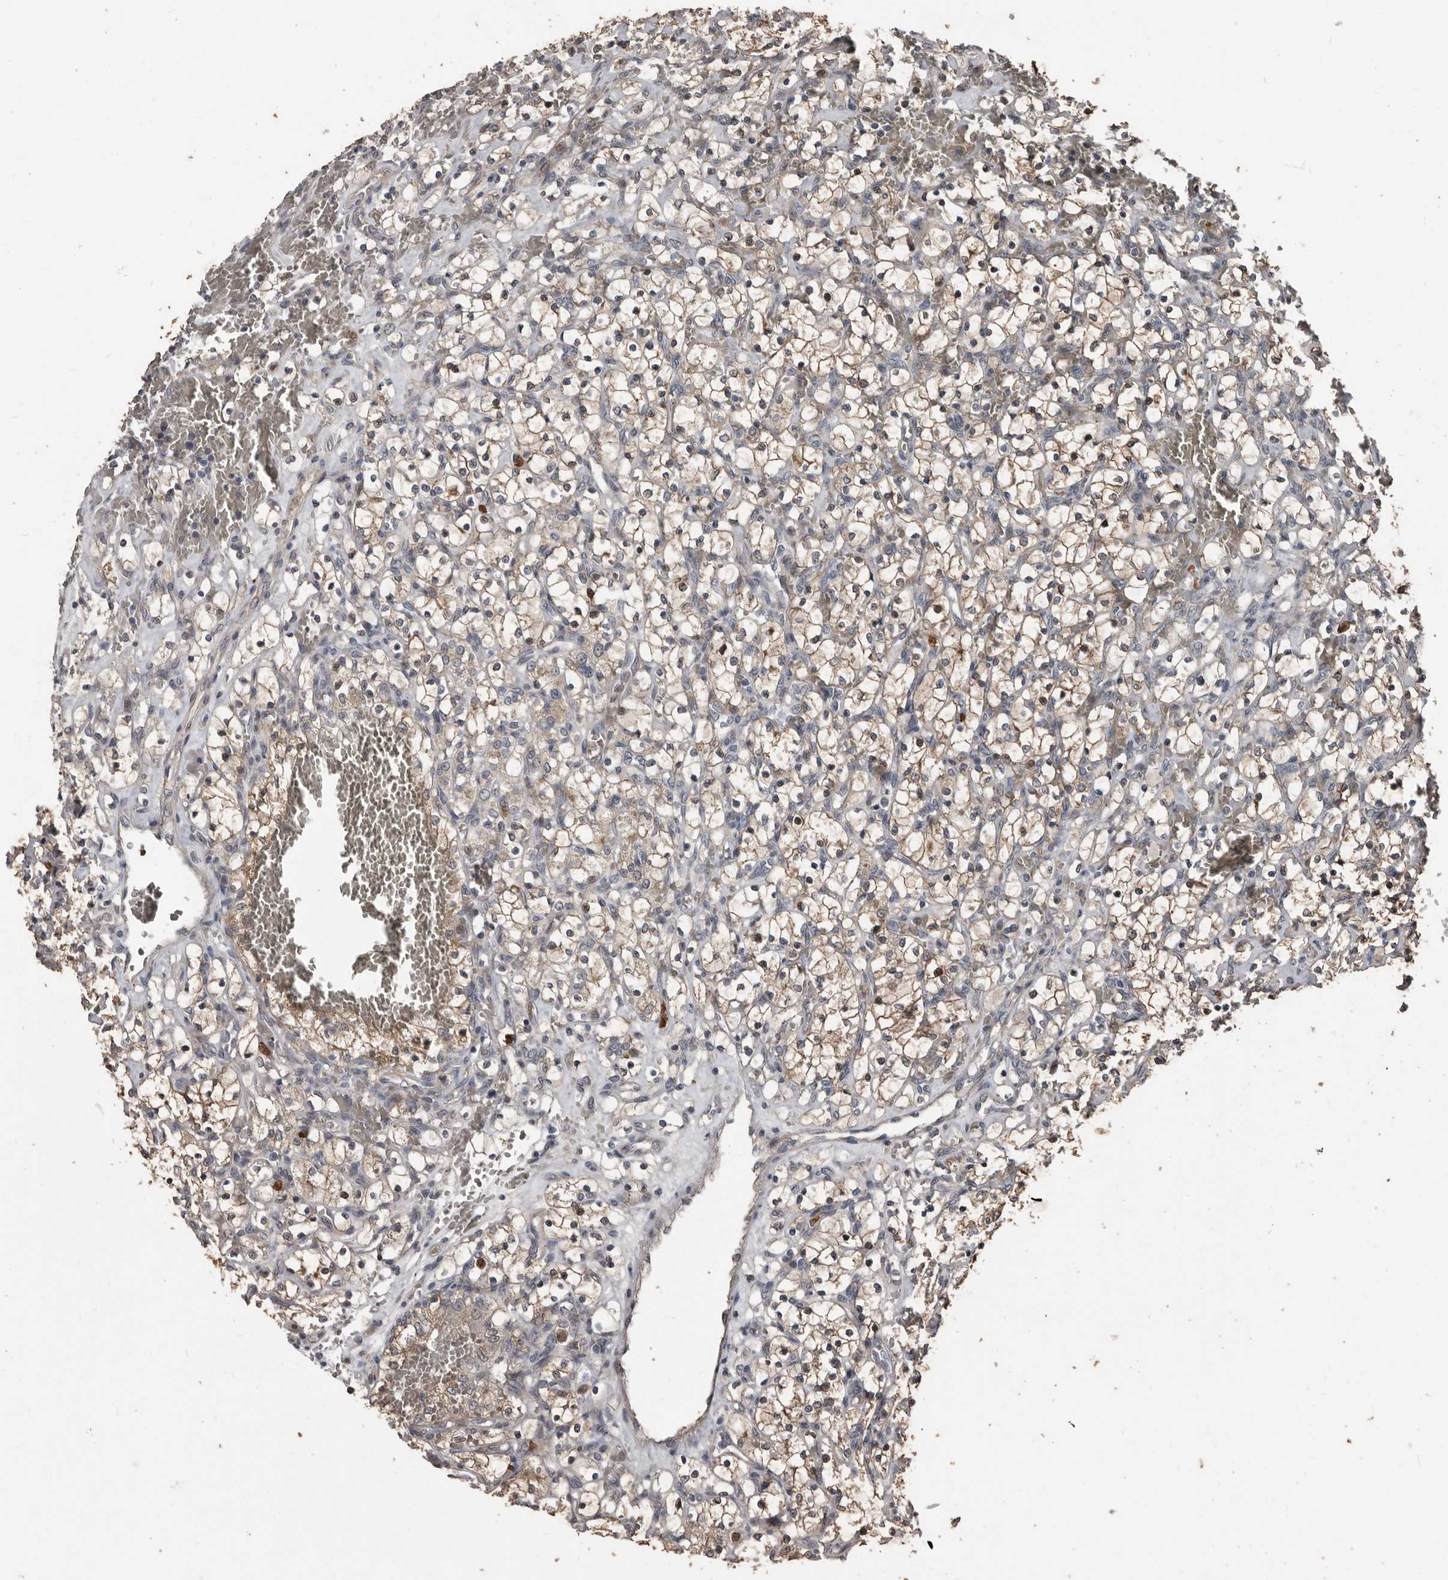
{"staining": {"intensity": "moderate", "quantity": ">75%", "location": "cytoplasmic/membranous"}, "tissue": "renal cancer", "cell_type": "Tumor cells", "image_type": "cancer", "snomed": [{"axis": "morphology", "description": "Adenocarcinoma, NOS"}, {"axis": "topography", "description": "Kidney"}], "caption": "Moderate cytoplasmic/membranous positivity for a protein is seen in approximately >75% of tumor cells of adenocarcinoma (renal) using IHC.", "gene": "FSBP", "patient": {"sex": "female", "age": 69}}